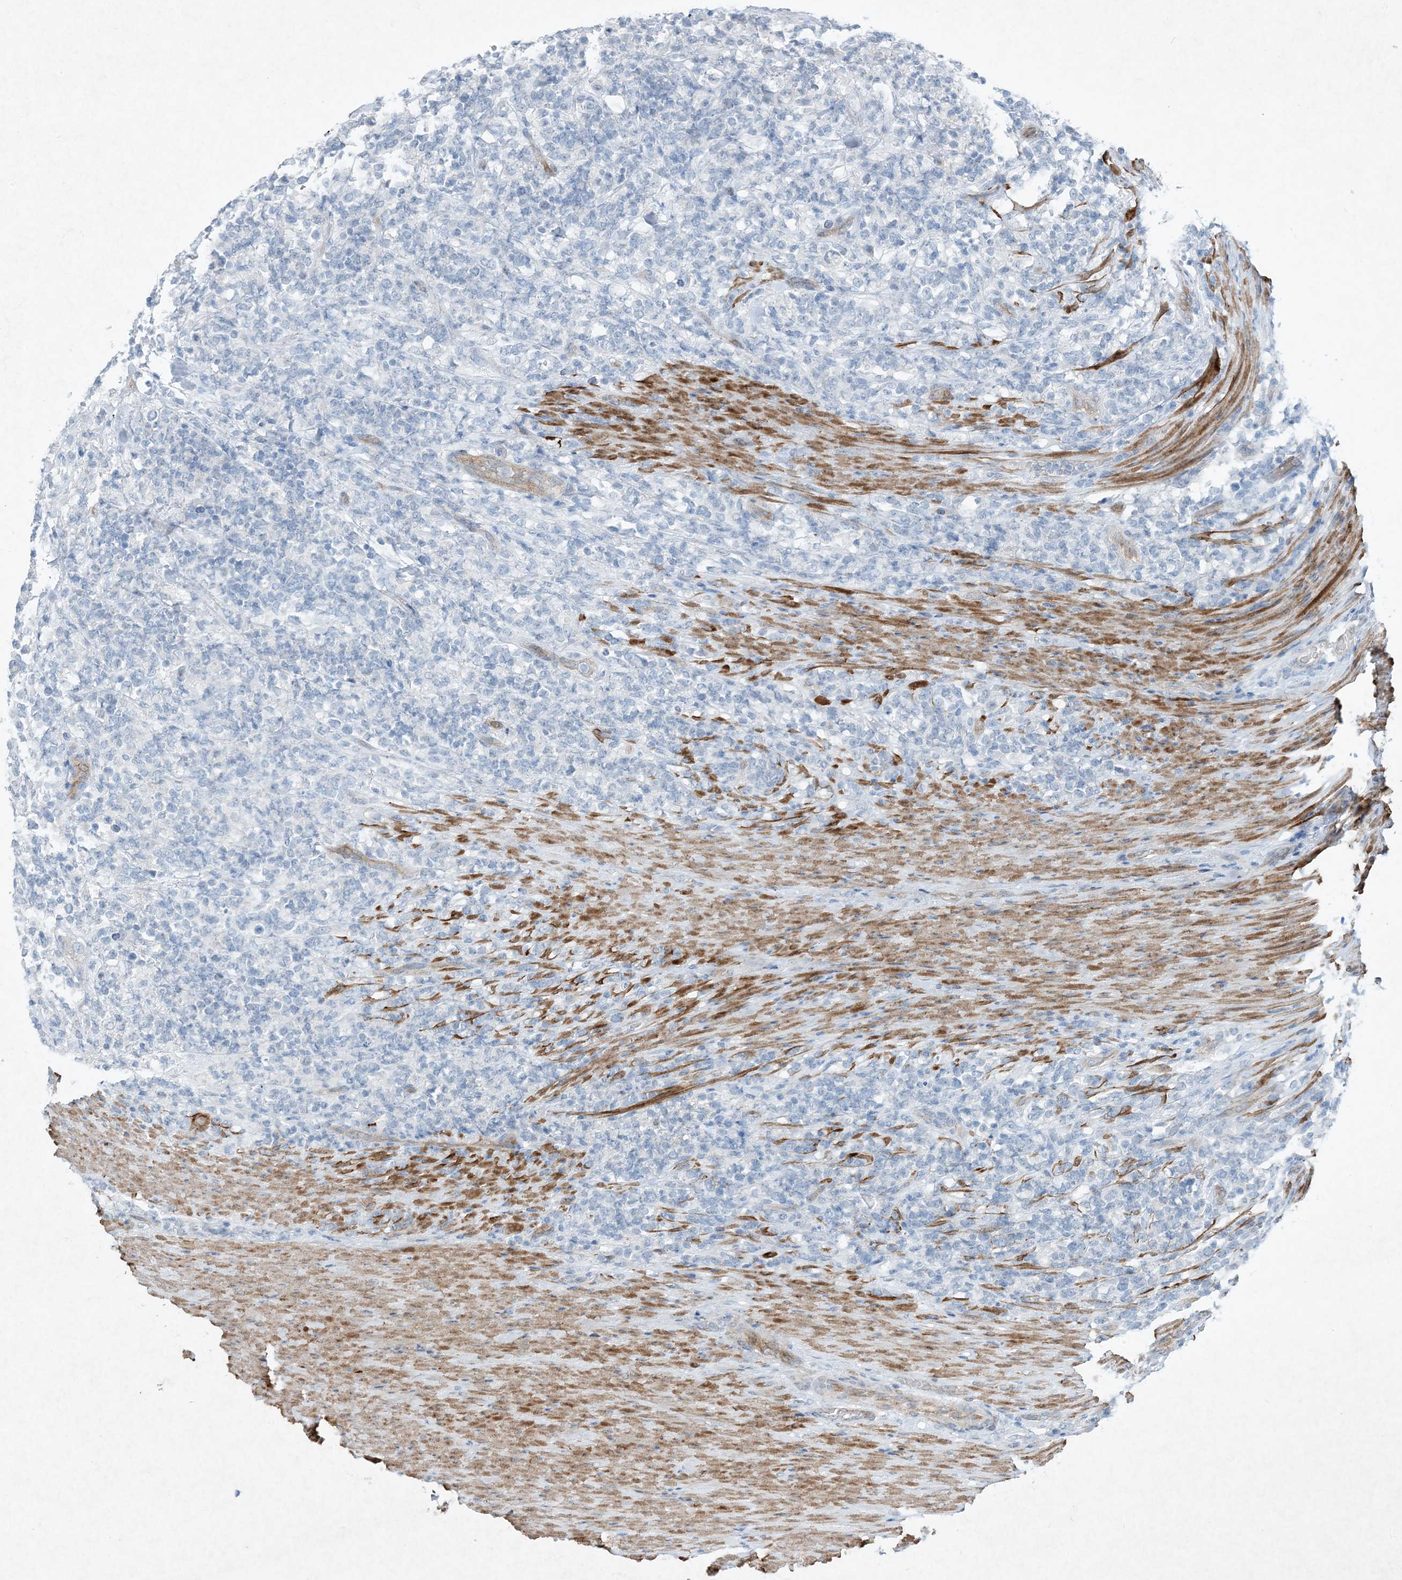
{"staining": {"intensity": "negative", "quantity": "none", "location": "none"}, "tissue": "lymphoma", "cell_type": "Tumor cells", "image_type": "cancer", "snomed": [{"axis": "morphology", "description": "Malignant lymphoma, non-Hodgkin's type, High grade"}, {"axis": "topography", "description": "Soft tissue"}], "caption": "This micrograph is of malignant lymphoma, non-Hodgkin's type (high-grade) stained with IHC to label a protein in brown with the nuclei are counter-stained blue. There is no expression in tumor cells.", "gene": "PGM5", "patient": {"sex": "male", "age": 18}}